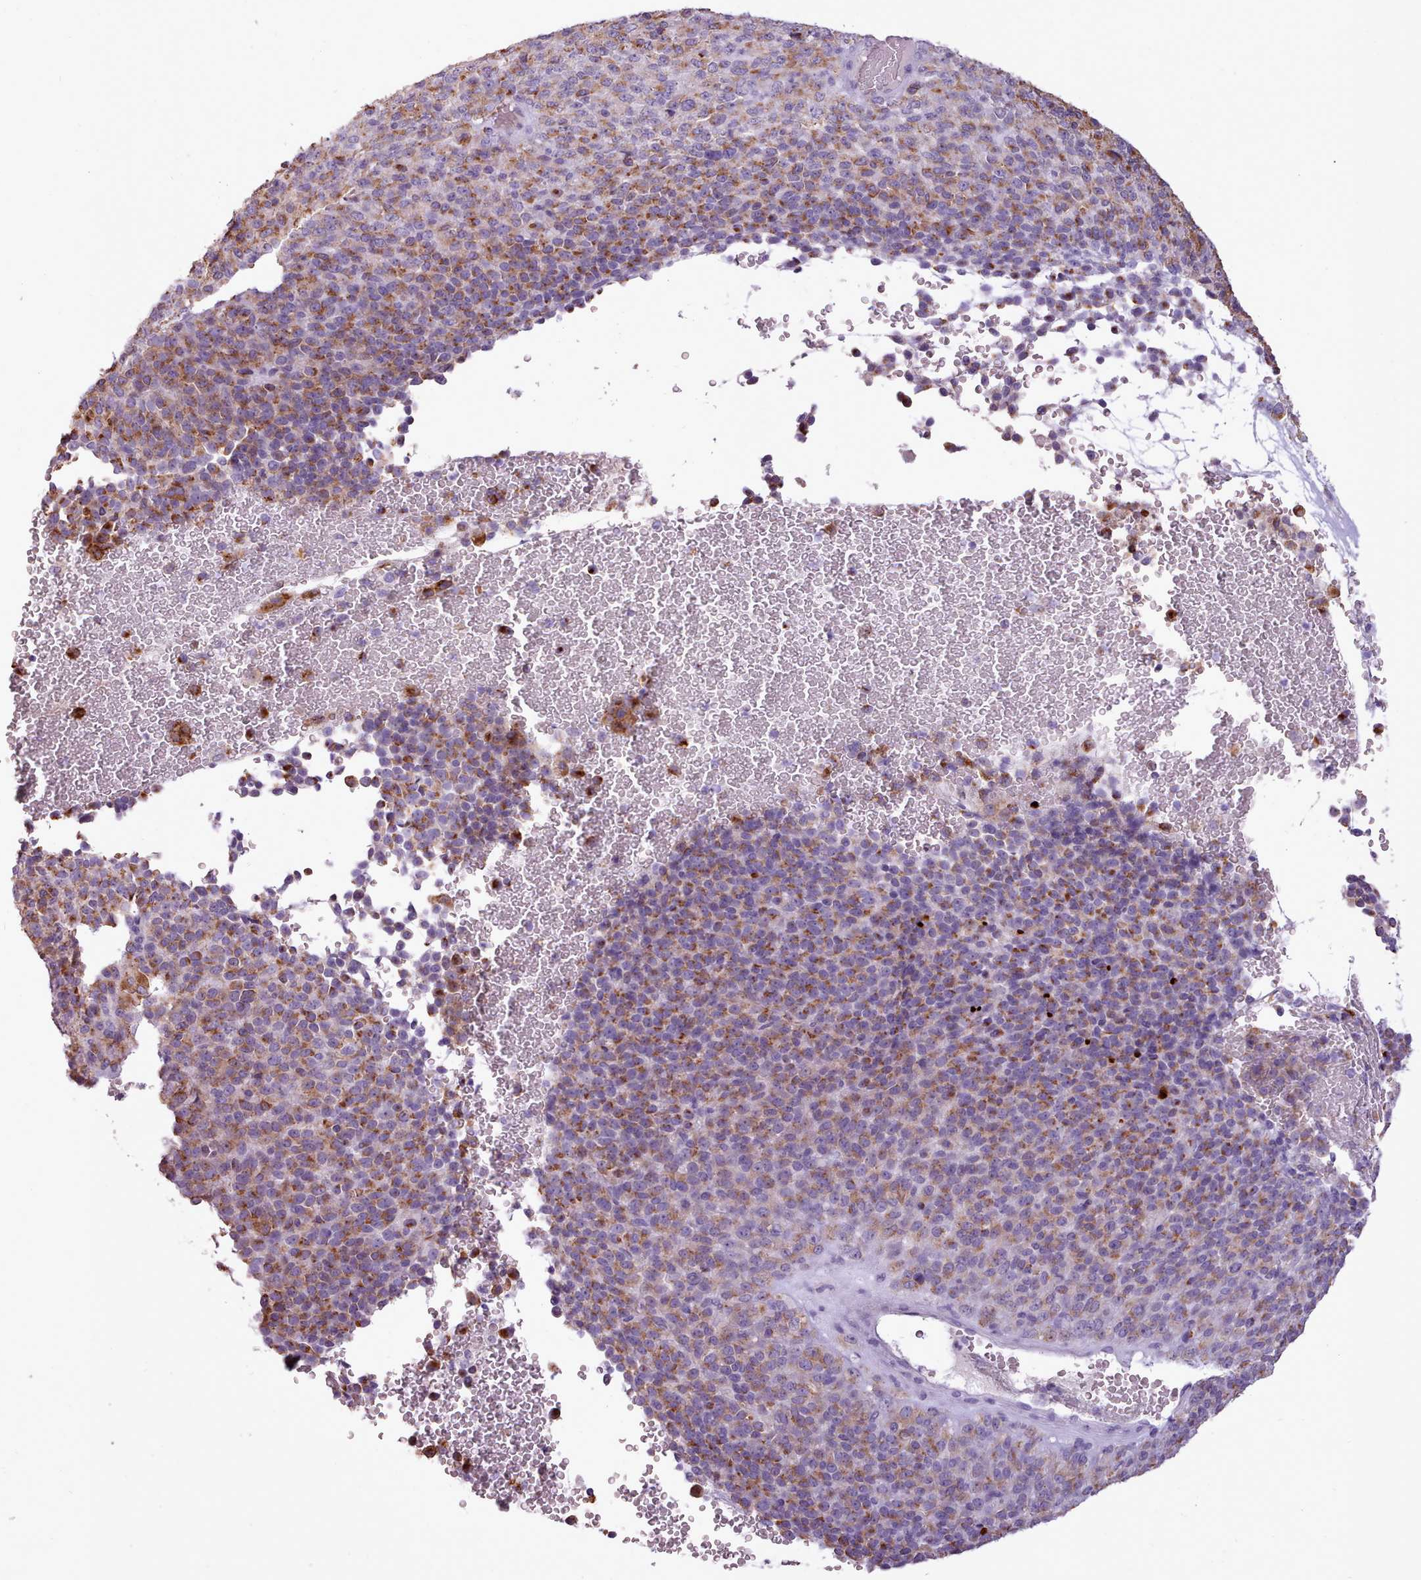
{"staining": {"intensity": "moderate", "quantity": ">75%", "location": "cytoplasmic/membranous"}, "tissue": "melanoma", "cell_type": "Tumor cells", "image_type": "cancer", "snomed": [{"axis": "morphology", "description": "Malignant melanoma, Metastatic site"}, {"axis": "topography", "description": "Brain"}], "caption": "Immunohistochemistry (IHC) of melanoma shows medium levels of moderate cytoplasmic/membranous positivity in about >75% of tumor cells. Using DAB (brown) and hematoxylin (blue) stains, captured at high magnification using brightfield microscopy.", "gene": "ATRAID", "patient": {"sex": "female", "age": 56}}